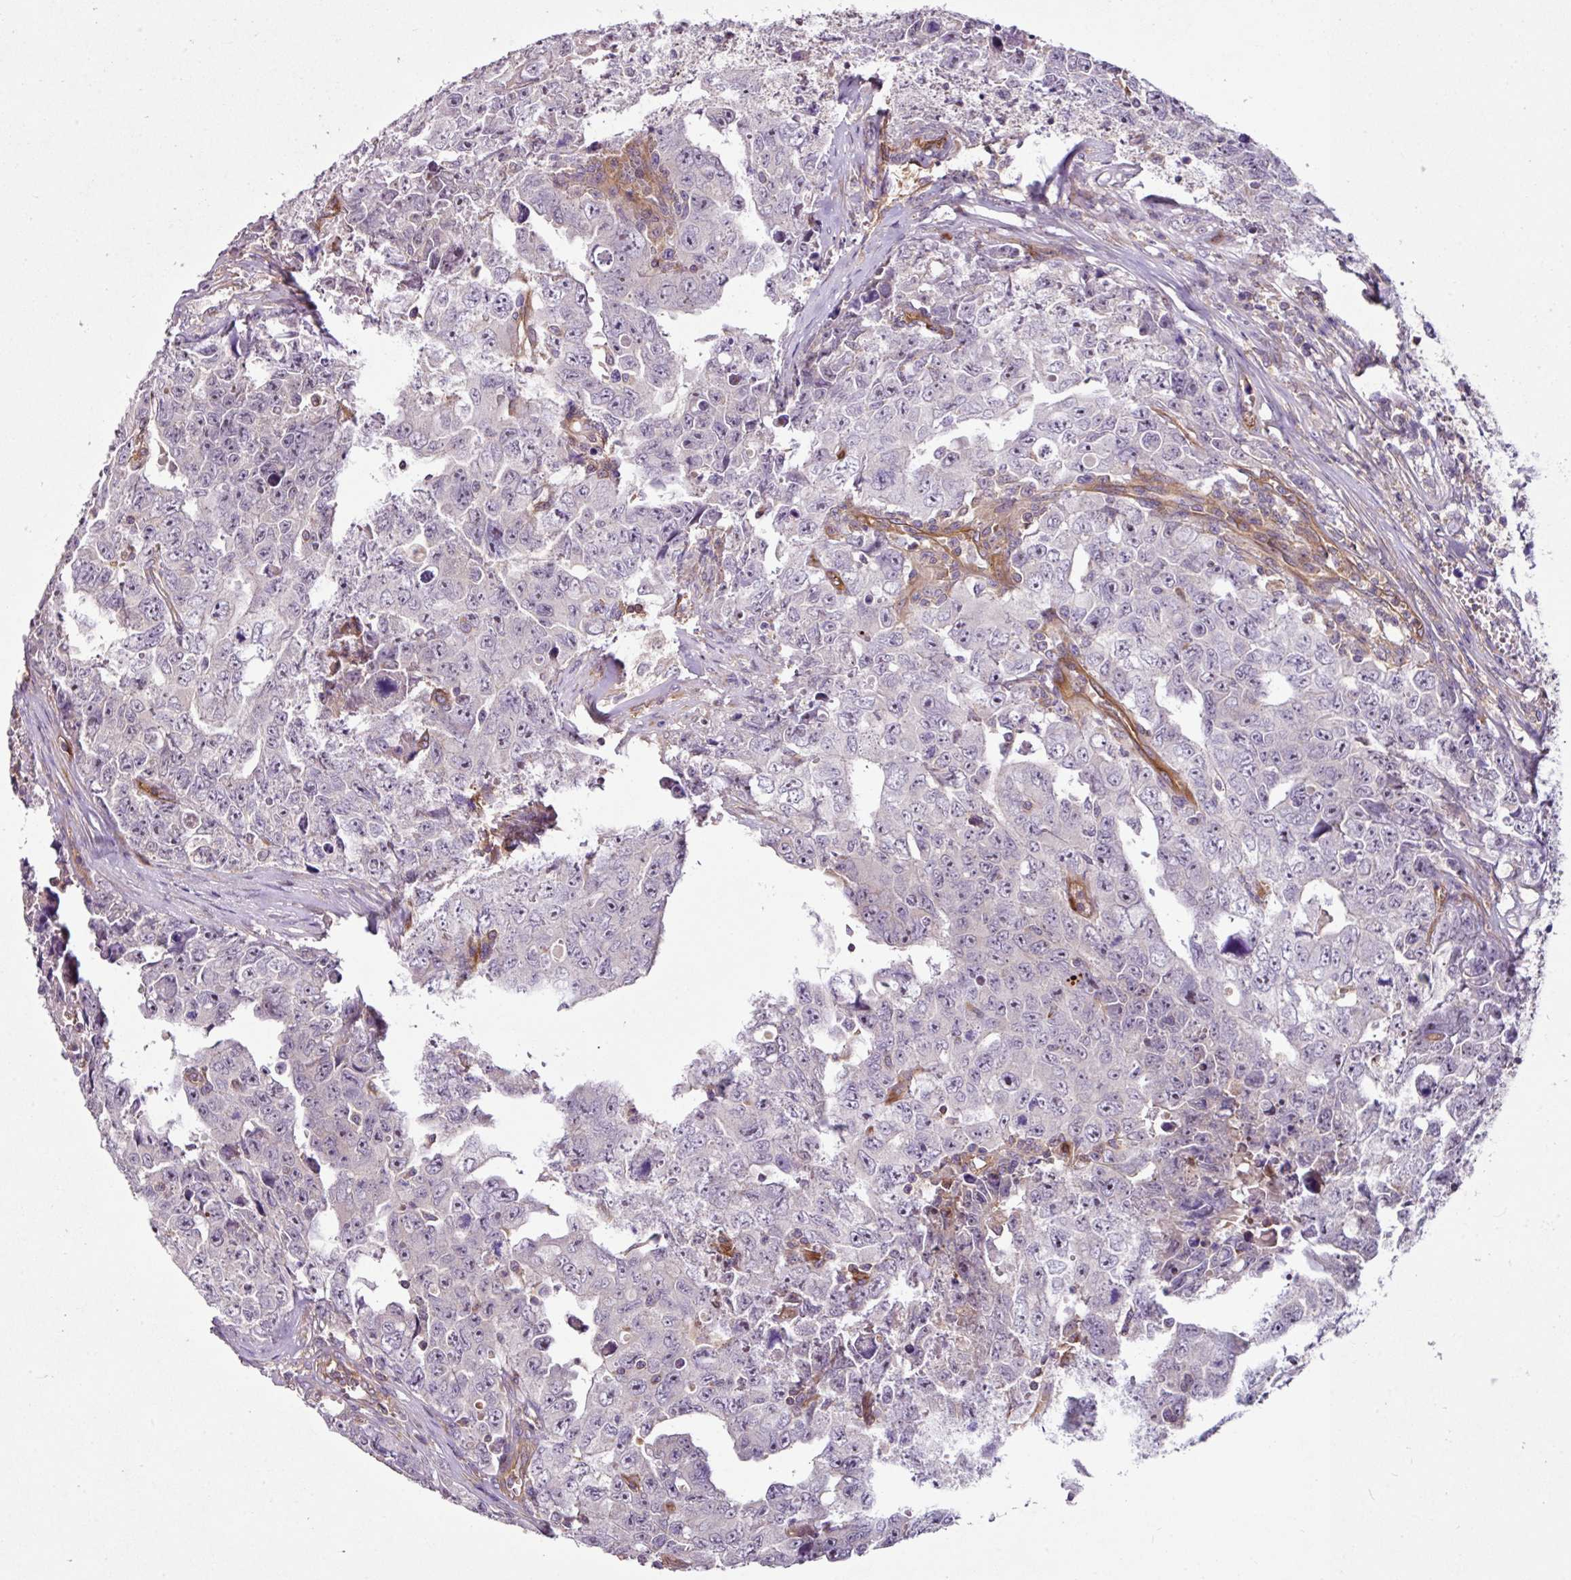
{"staining": {"intensity": "negative", "quantity": "none", "location": "none"}, "tissue": "testis cancer", "cell_type": "Tumor cells", "image_type": "cancer", "snomed": [{"axis": "morphology", "description": "Carcinoma, Embryonal, NOS"}, {"axis": "topography", "description": "Testis"}], "caption": "DAB (3,3'-diaminobenzidine) immunohistochemical staining of testis cancer exhibits no significant staining in tumor cells.", "gene": "ZNF106", "patient": {"sex": "male", "age": 24}}